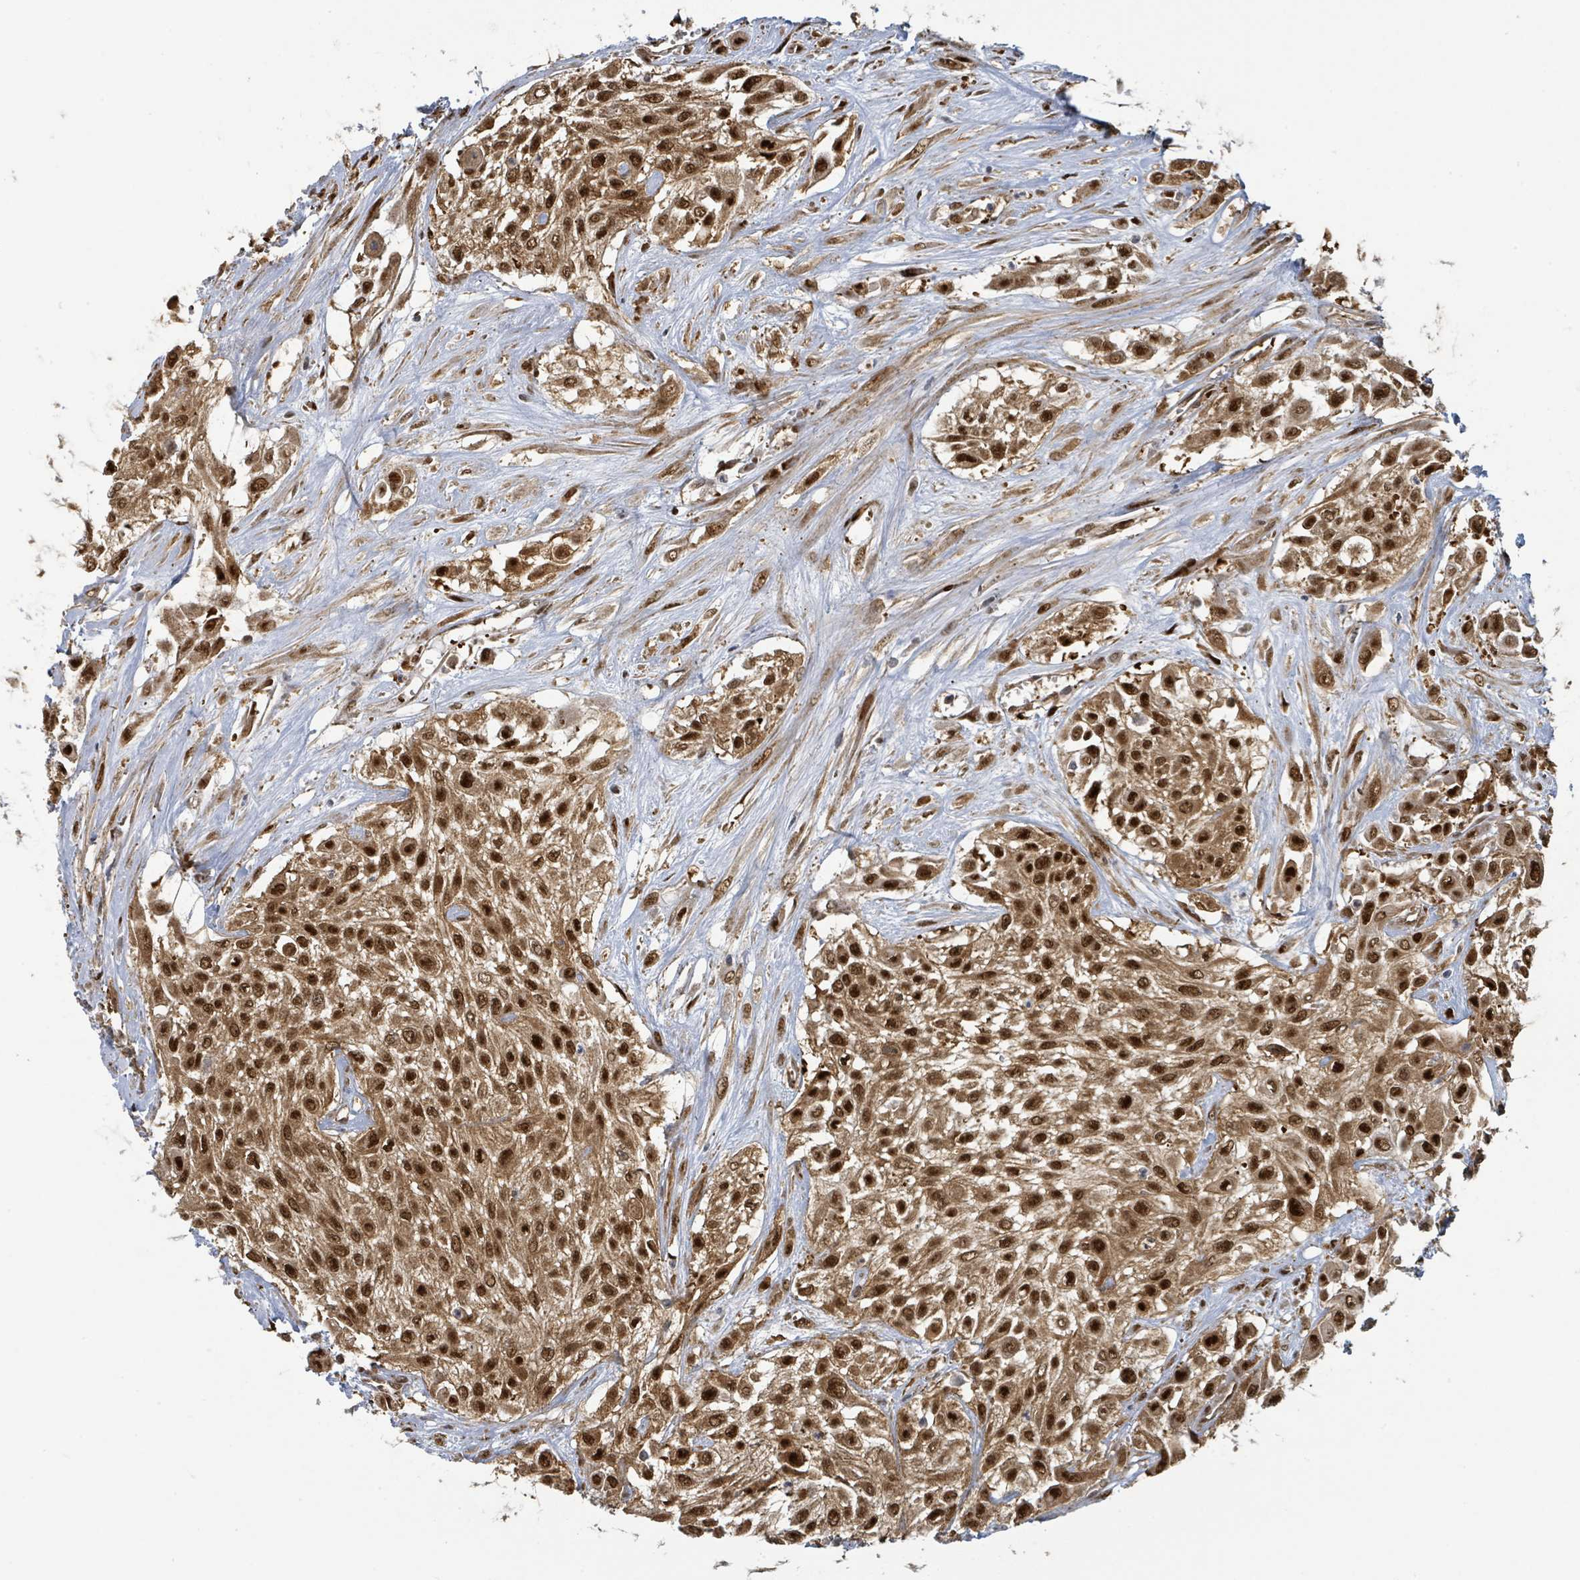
{"staining": {"intensity": "strong", "quantity": ">75%", "location": "cytoplasmic/membranous,nuclear"}, "tissue": "urothelial cancer", "cell_type": "Tumor cells", "image_type": "cancer", "snomed": [{"axis": "morphology", "description": "Urothelial carcinoma, High grade"}, {"axis": "topography", "description": "Urinary bladder"}], "caption": "Protein positivity by immunohistochemistry displays strong cytoplasmic/membranous and nuclear expression in about >75% of tumor cells in high-grade urothelial carcinoma. (Stains: DAB in brown, nuclei in blue, Microscopy: brightfield microscopy at high magnification).", "gene": "PSMB7", "patient": {"sex": "male", "age": 57}}